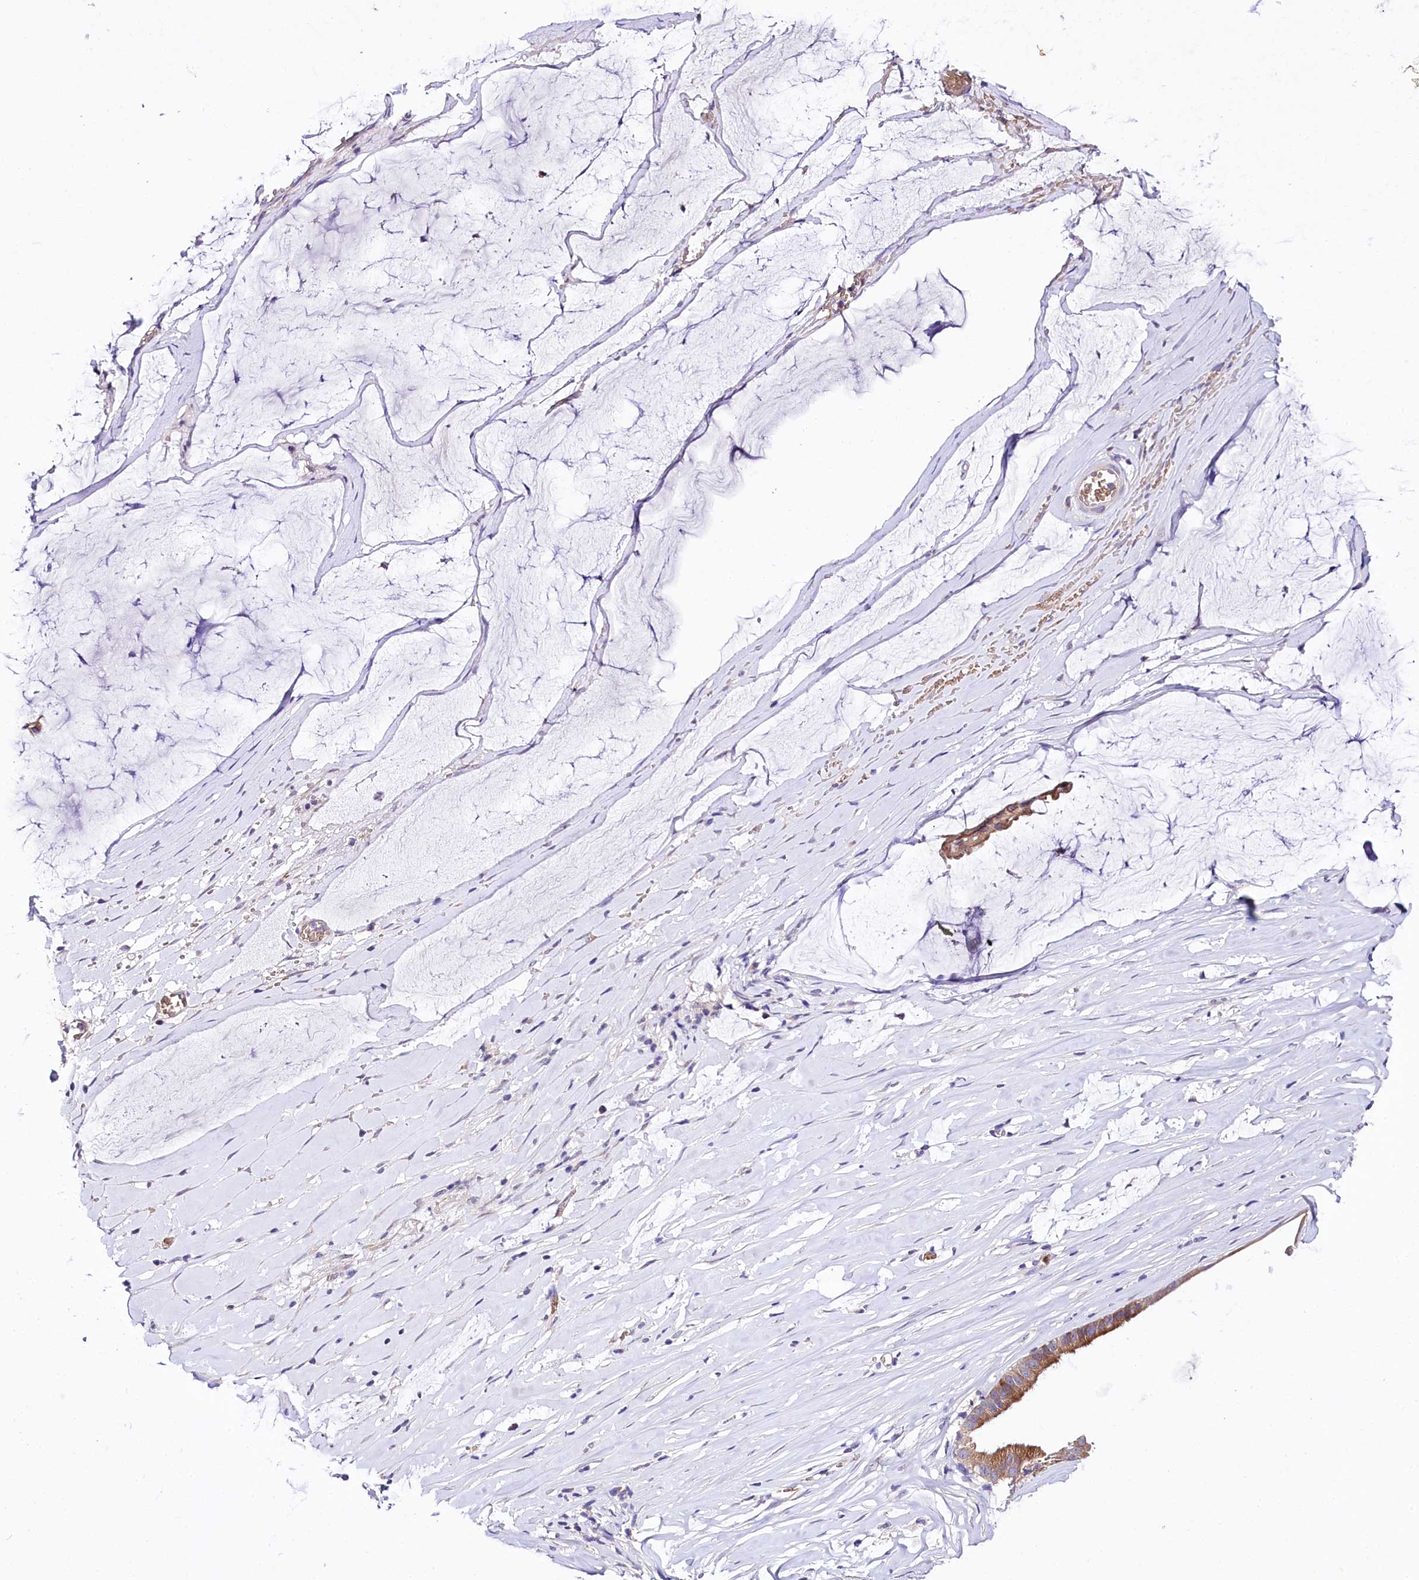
{"staining": {"intensity": "moderate", "quantity": ">75%", "location": "cytoplasmic/membranous"}, "tissue": "ovarian cancer", "cell_type": "Tumor cells", "image_type": "cancer", "snomed": [{"axis": "morphology", "description": "Cystadenocarcinoma, mucinous, NOS"}, {"axis": "topography", "description": "Ovary"}], "caption": "Ovarian mucinous cystadenocarcinoma tissue shows moderate cytoplasmic/membranous staining in about >75% of tumor cells", "gene": "CEP295", "patient": {"sex": "female", "age": 73}}